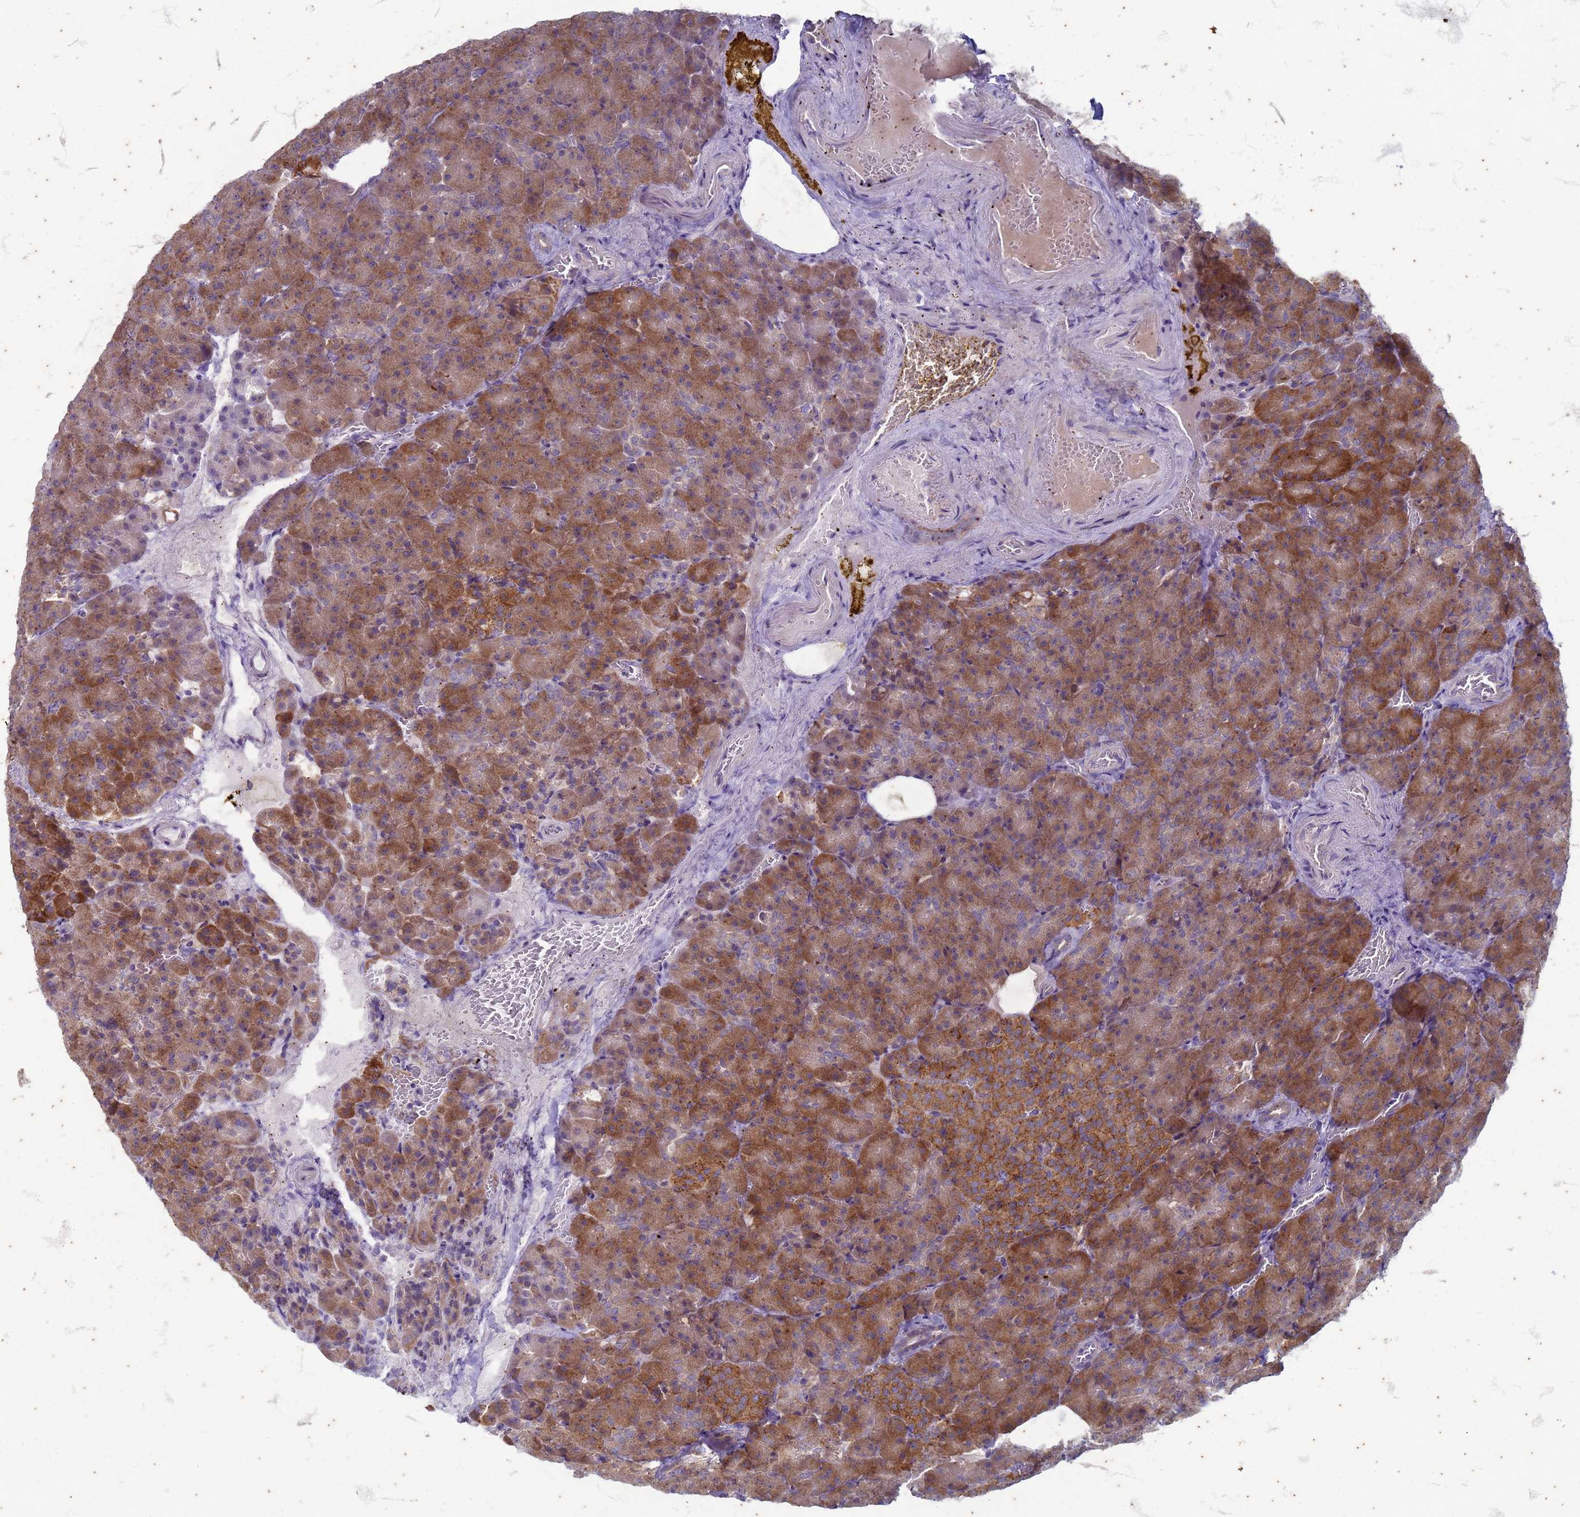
{"staining": {"intensity": "moderate", "quantity": ">75%", "location": "cytoplasmic/membranous"}, "tissue": "pancreas", "cell_type": "Exocrine glandular cells", "image_type": "normal", "snomed": [{"axis": "morphology", "description": "Normal tissue, NOS"}, {"axis": "topography", "description": "Pancreas"}], "caption": "The image shows immunohistochemical staining of normal pancreas. There is moderate cytoplasmic/membranous positivity is appreciated in approximately >75% of exocrine glandular cells.", "gene": "SUCO", "patient": {"sex": "female", "age": 74}}